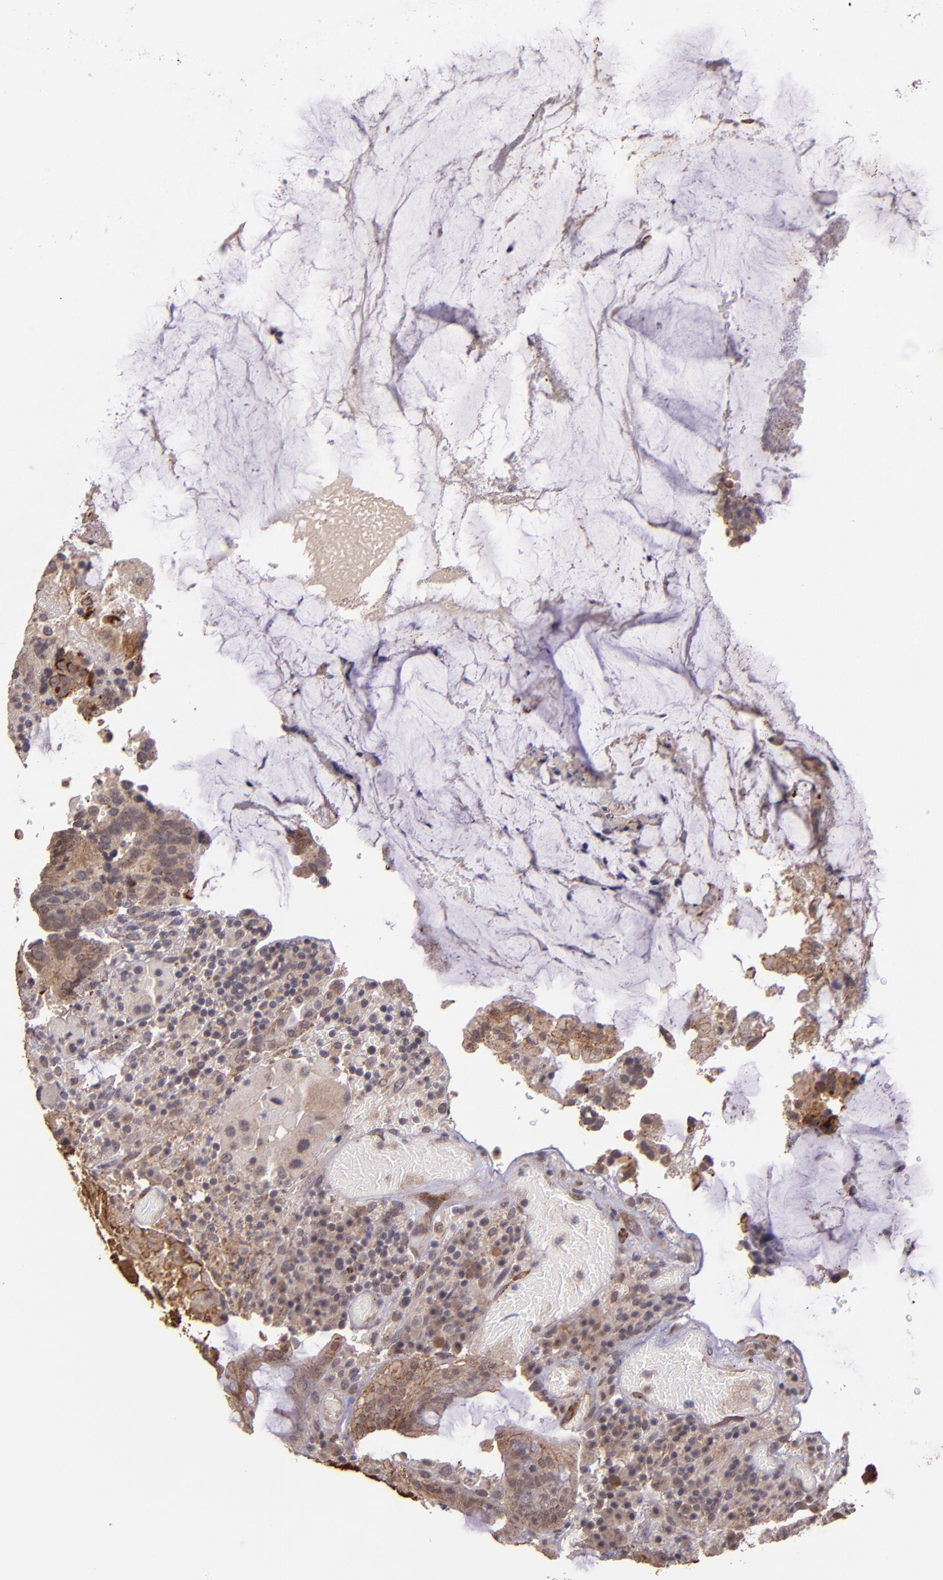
{"staining": {"intensity": "moderate", "quantity": ">75%", "location": "cytoplasmic/membranous"}, "tissue": "colorectal cancer", "cell_type": "Tumor cells", "image_type": "cancer", "snomed": [{"axis": "morphology", "description": "Normal tissue, NOS"}, {"axis": "morphology", "description": "Adenocarcinoma, NOS"}, {"axis": "topography", "description": "Colon"}], "caption": "About >75% of tumor cells in human colorectal adenocarcinoma exhibit moderate cytoplasmic/membranous protein positivity as visualized by brown immunohistochemical staining.", "gene": "TAF7L", "patient": {"sex": "female", "age": 78}}